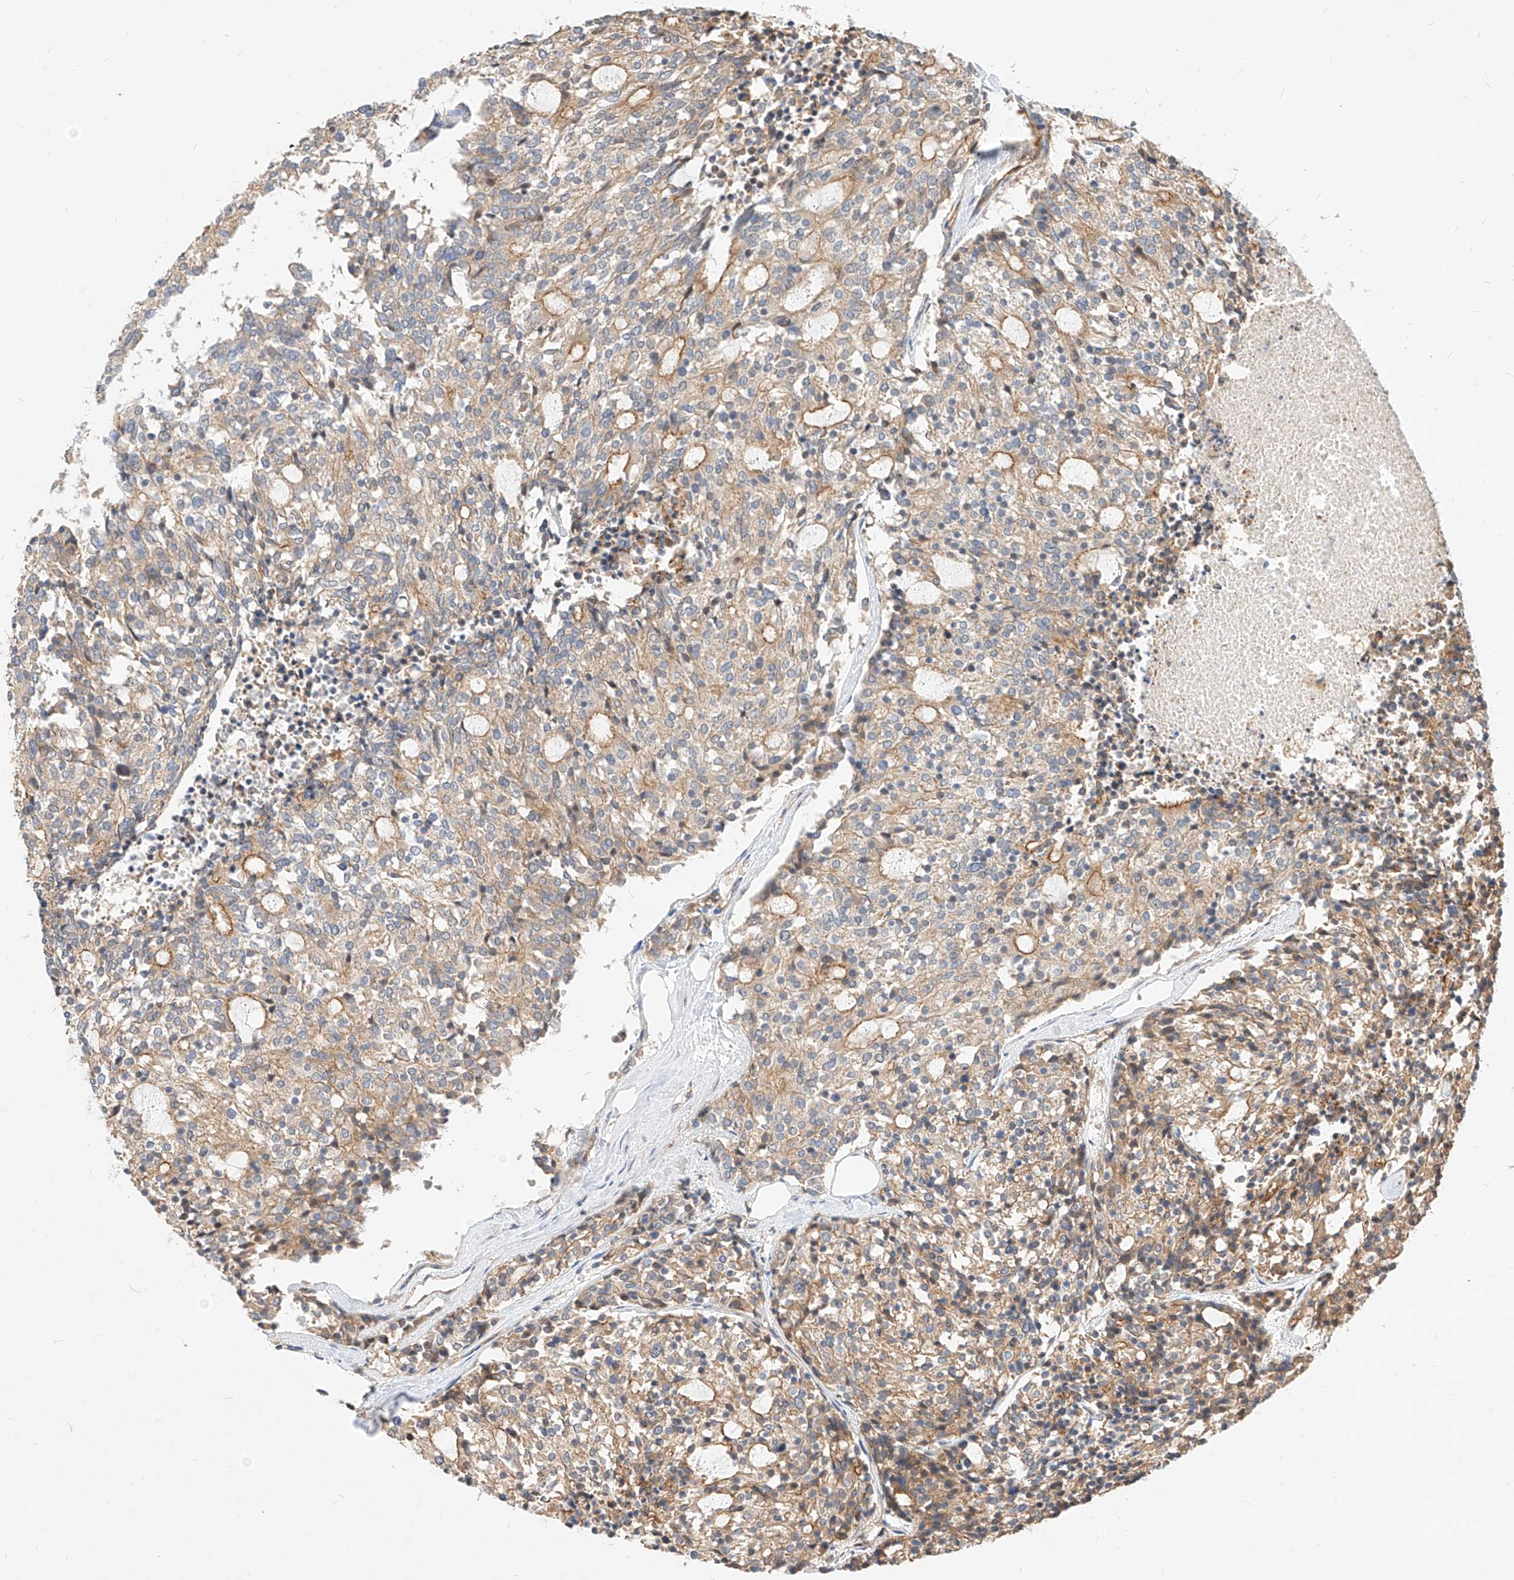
{"staining": {"intensity": "weak", "quantity": "25%-75%", "location": "cytoplasmic/membranous"}, "tissue": "carcinoid", "cell_type": "Tumor cells", "image_type": "cancer", "snomed": [{"axis": "morphology", "description": "Carcinoid, malignant, NOS"}, {"axis": "topography", "description": "Pancreas"}], "caption": "Human carcinoid stained for a protein (brown) exhibits weak cytoplasmic/membranous positive positivity in approximately 25%-75% of tumor cells.", "gene": "NFAM1", "patient": {"sex": "female", "age": 54}}